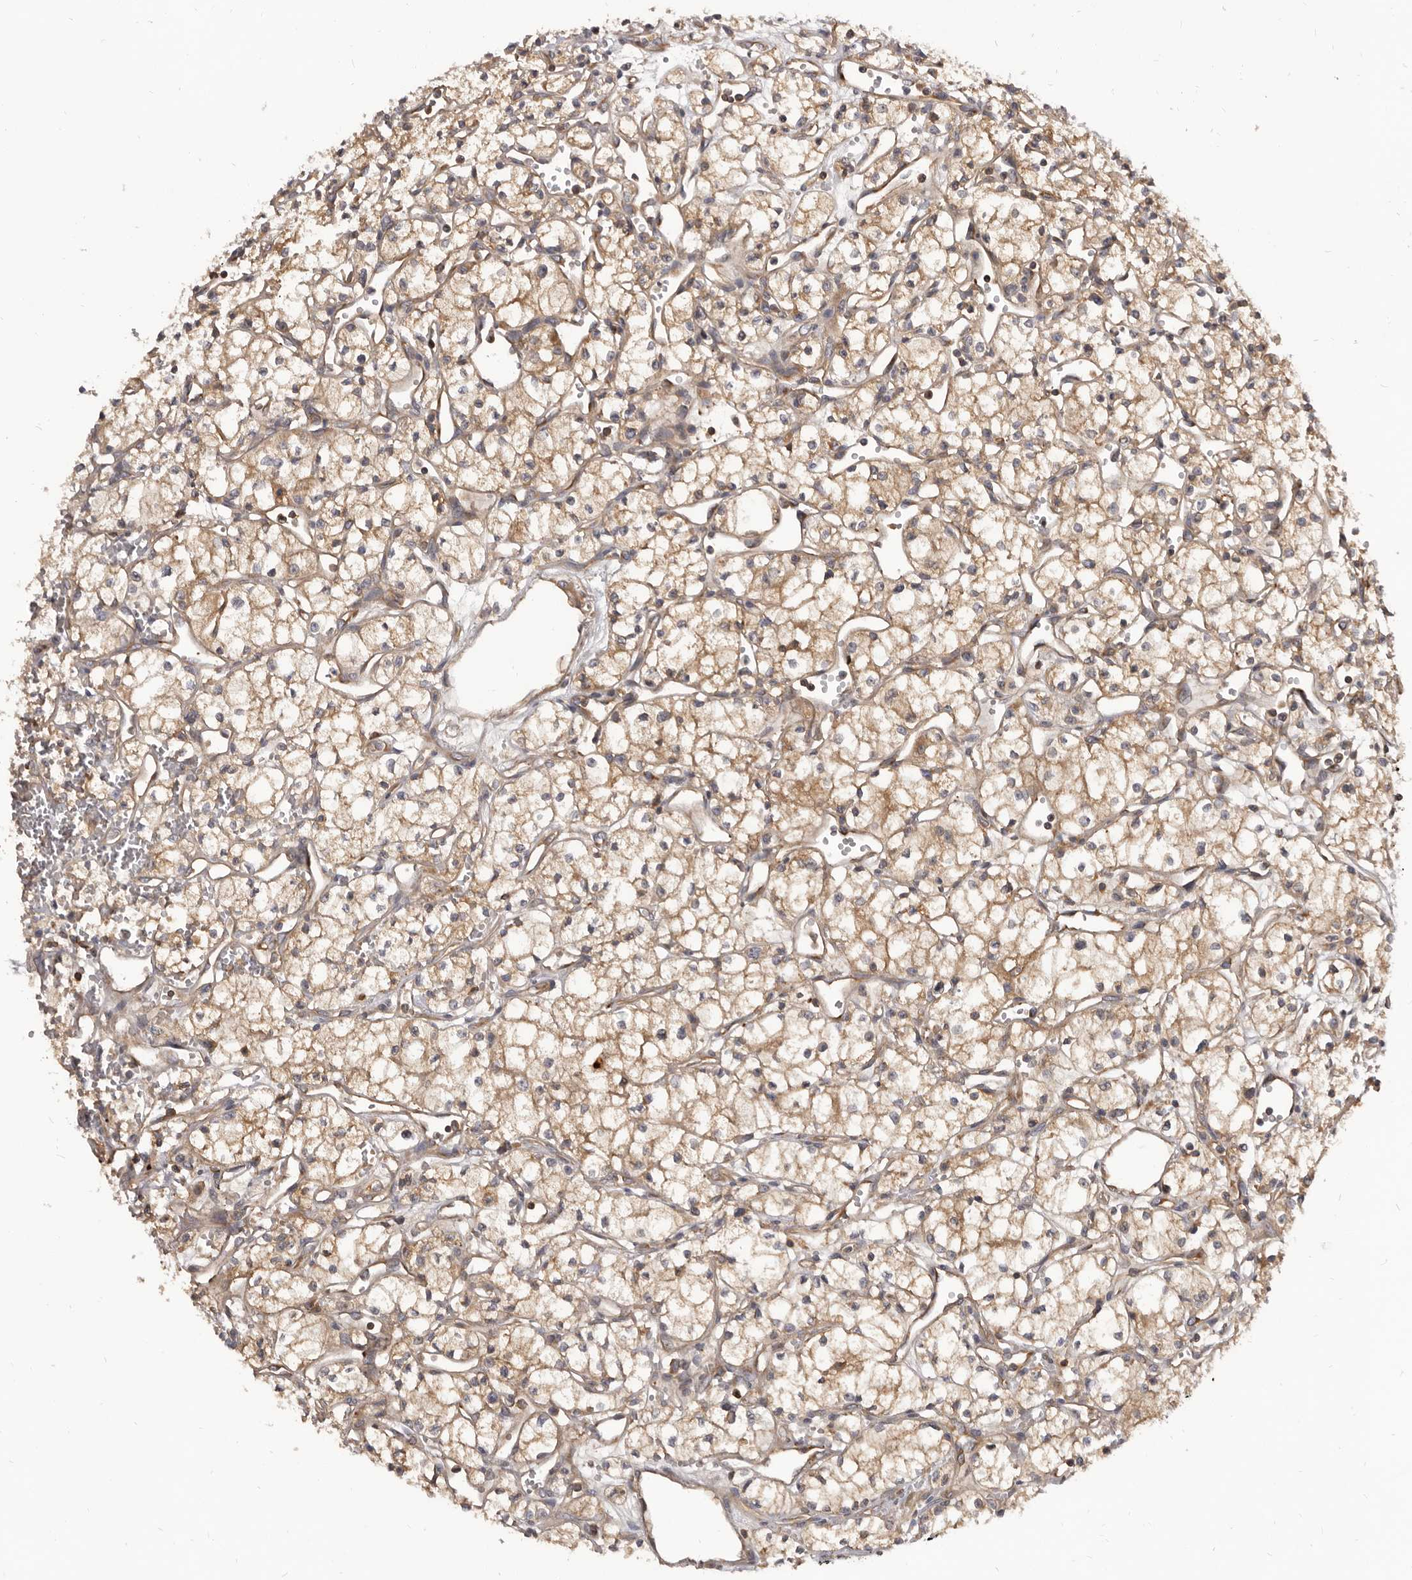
{"staining": {"intensity": "weak", "quantity": ">75%", "location": "cytoplasmic/membranous"}, "tissue": "renal cancer", "cell_type": "Tumor cells", "image_type": "cancer", "snomed": [{"axis": "morphology", "description": "Adenocarcinoma, NOS"}, {"axis": "topography", "description": "Kidney"}], "caption": "Immunohistochemistry (IHC) (DAB (3,3'-diaminobenzidine)) staining of human renal cancer (adenocarcinoma) reveals weak cytoplasmic/membranous protein positivity in about >75% of tumor cells. Using DAB (3,3'-diaminobenzidine) (brown) and hematoxylin (blue) stains, captured at high magnification using brightfield microscopy.", "gene": "ADAMTS20", "patient": {"sex": "male", "age": 59}}